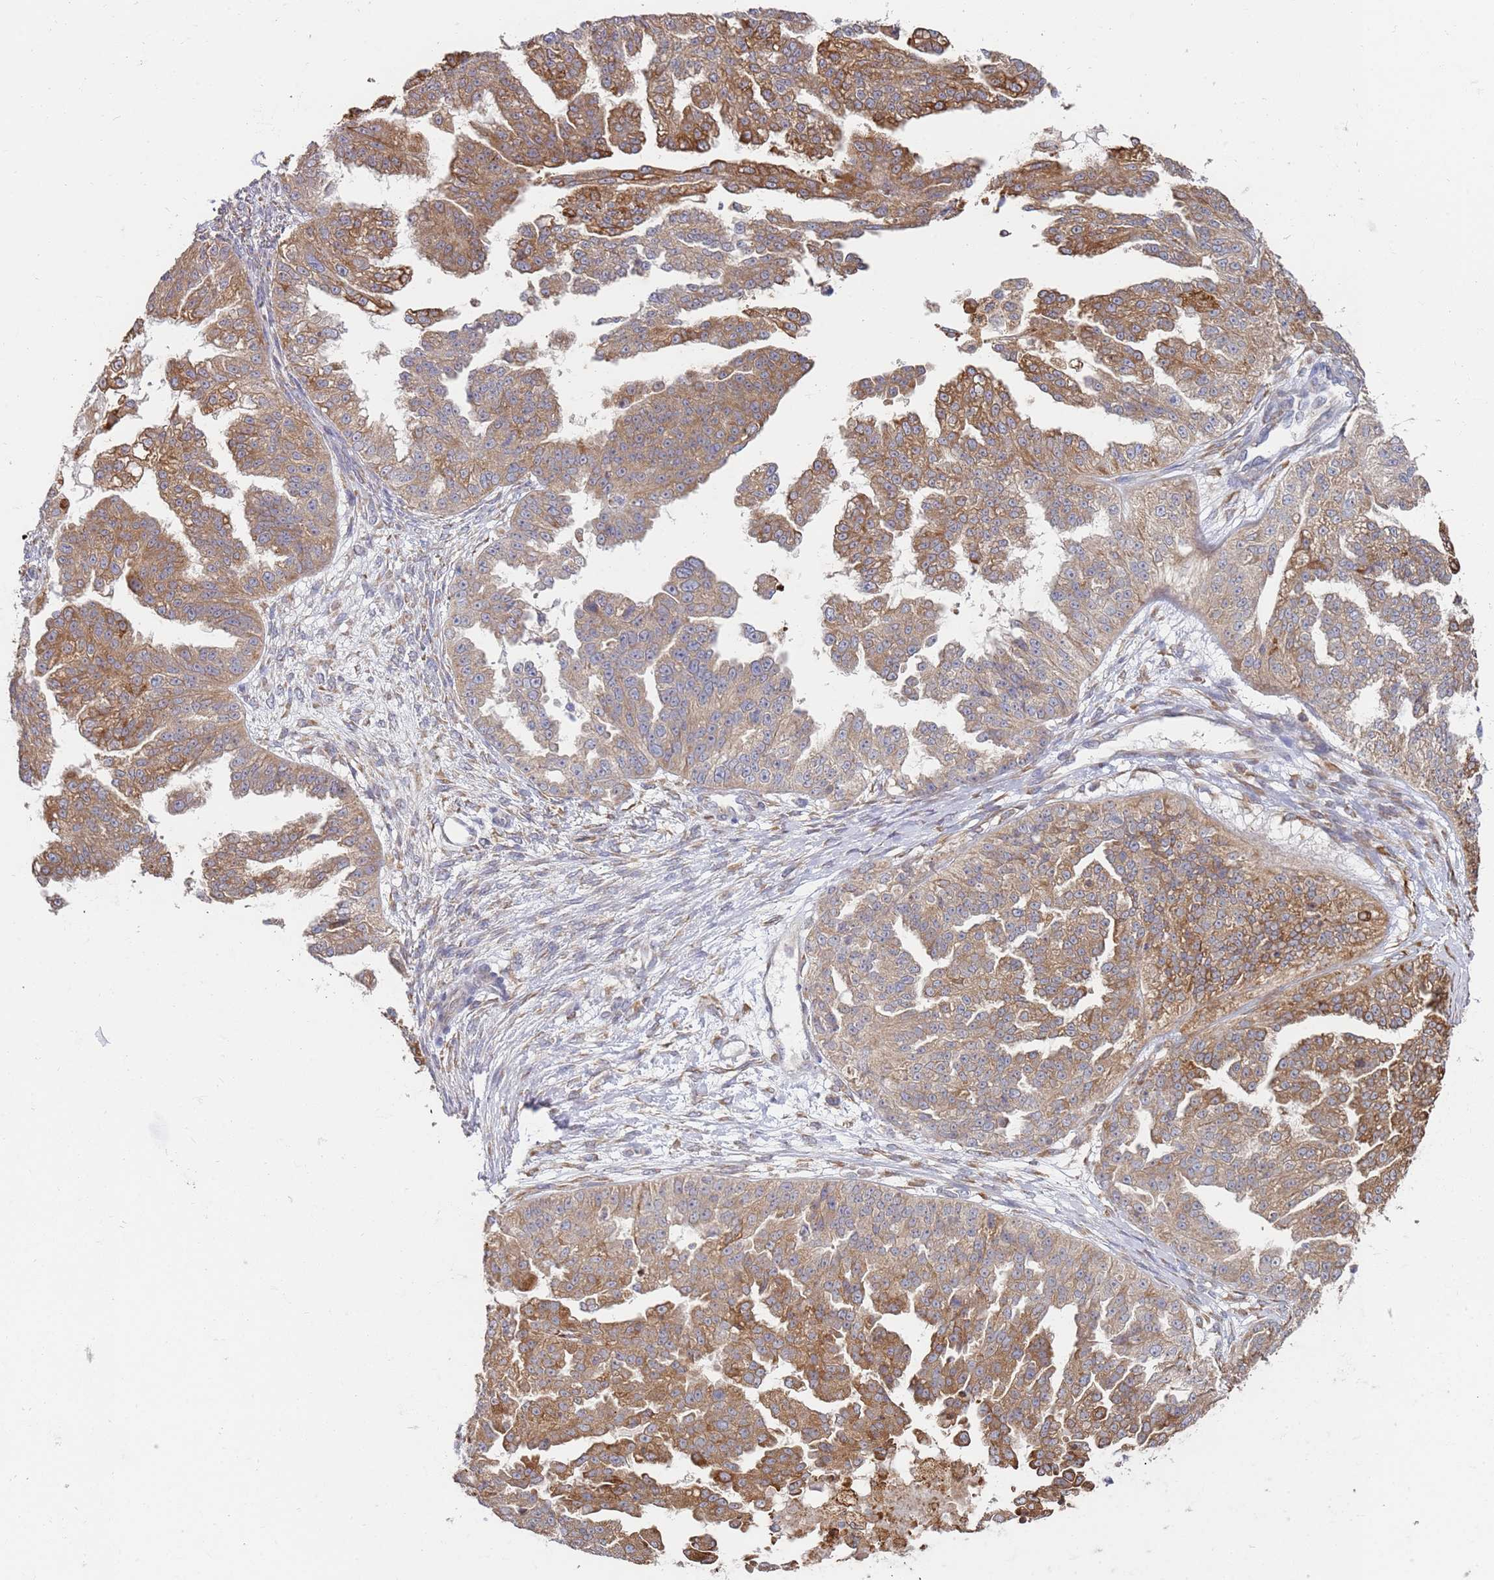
{"staining": {"intensity": "moderate", "quantity": ">75%", "location": "cytoplasmic/membranous"}, "tissue": "ovarian cancer", "cell_type": "Tumor cells", "image_type": "cancer", "snomed": [{"axis": "morphology", "description": "Cystadenocarcinoma, serous, NOS"}, {"axis": "topography", "description": "Ovary"}], "caption": "The image displays immunohistochemical staining of ovarian cancer (serous cystadenocarcinoma). There is moderate cytoplasmic/membranous positivity is identified in approximately >75% of tumor cells.", "gene": "VRK2", "patient": {"sex": "female", "age": 58}}